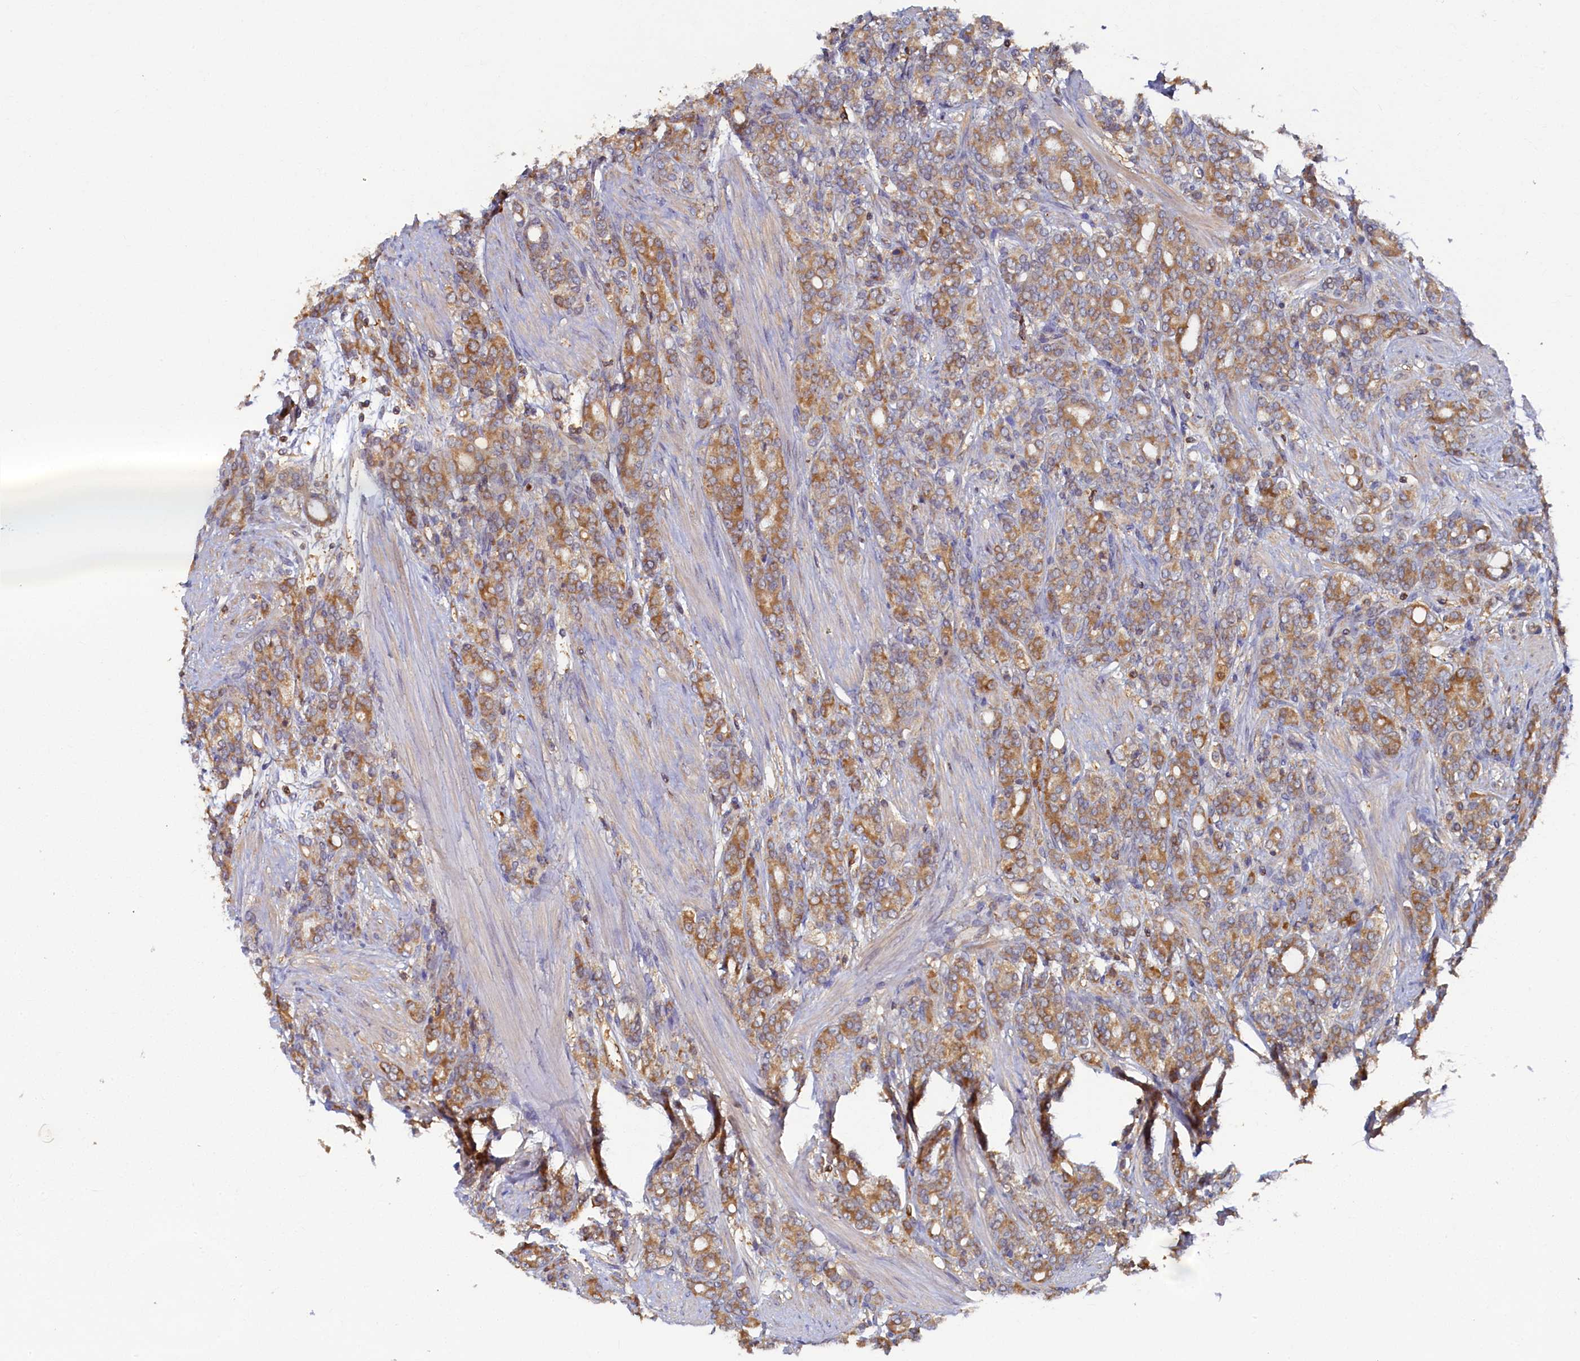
{"staining": {"intensity": "moderate", "quantity": ">75%", "location": "cytoplasmic/membranous"}, "tissue": "prostate cancer", "cell_type": "Tumor cells", "image_type": "cancer", "snomed": [{"axis": "morphology", "description": "Adenocarcinoma, High grade"}, {"axis": "topography", "description": "Prostate"}], "caption": "The histopathology image demonstrates immunohistochemical staining of prostate cancer (high-grade adenocarcinoma). There is moderate cytoplasmic/membranous staining is seen in approximately >75% of tumor cells. The protein is stained brown, and the nuclei are stained in blue (DAB (3,3'-diaminobenzidine) IHC with brightfield microscopy, high magnification).", "gene": "TIMM8B", "patient": {"sex": "male", "age": 62}}